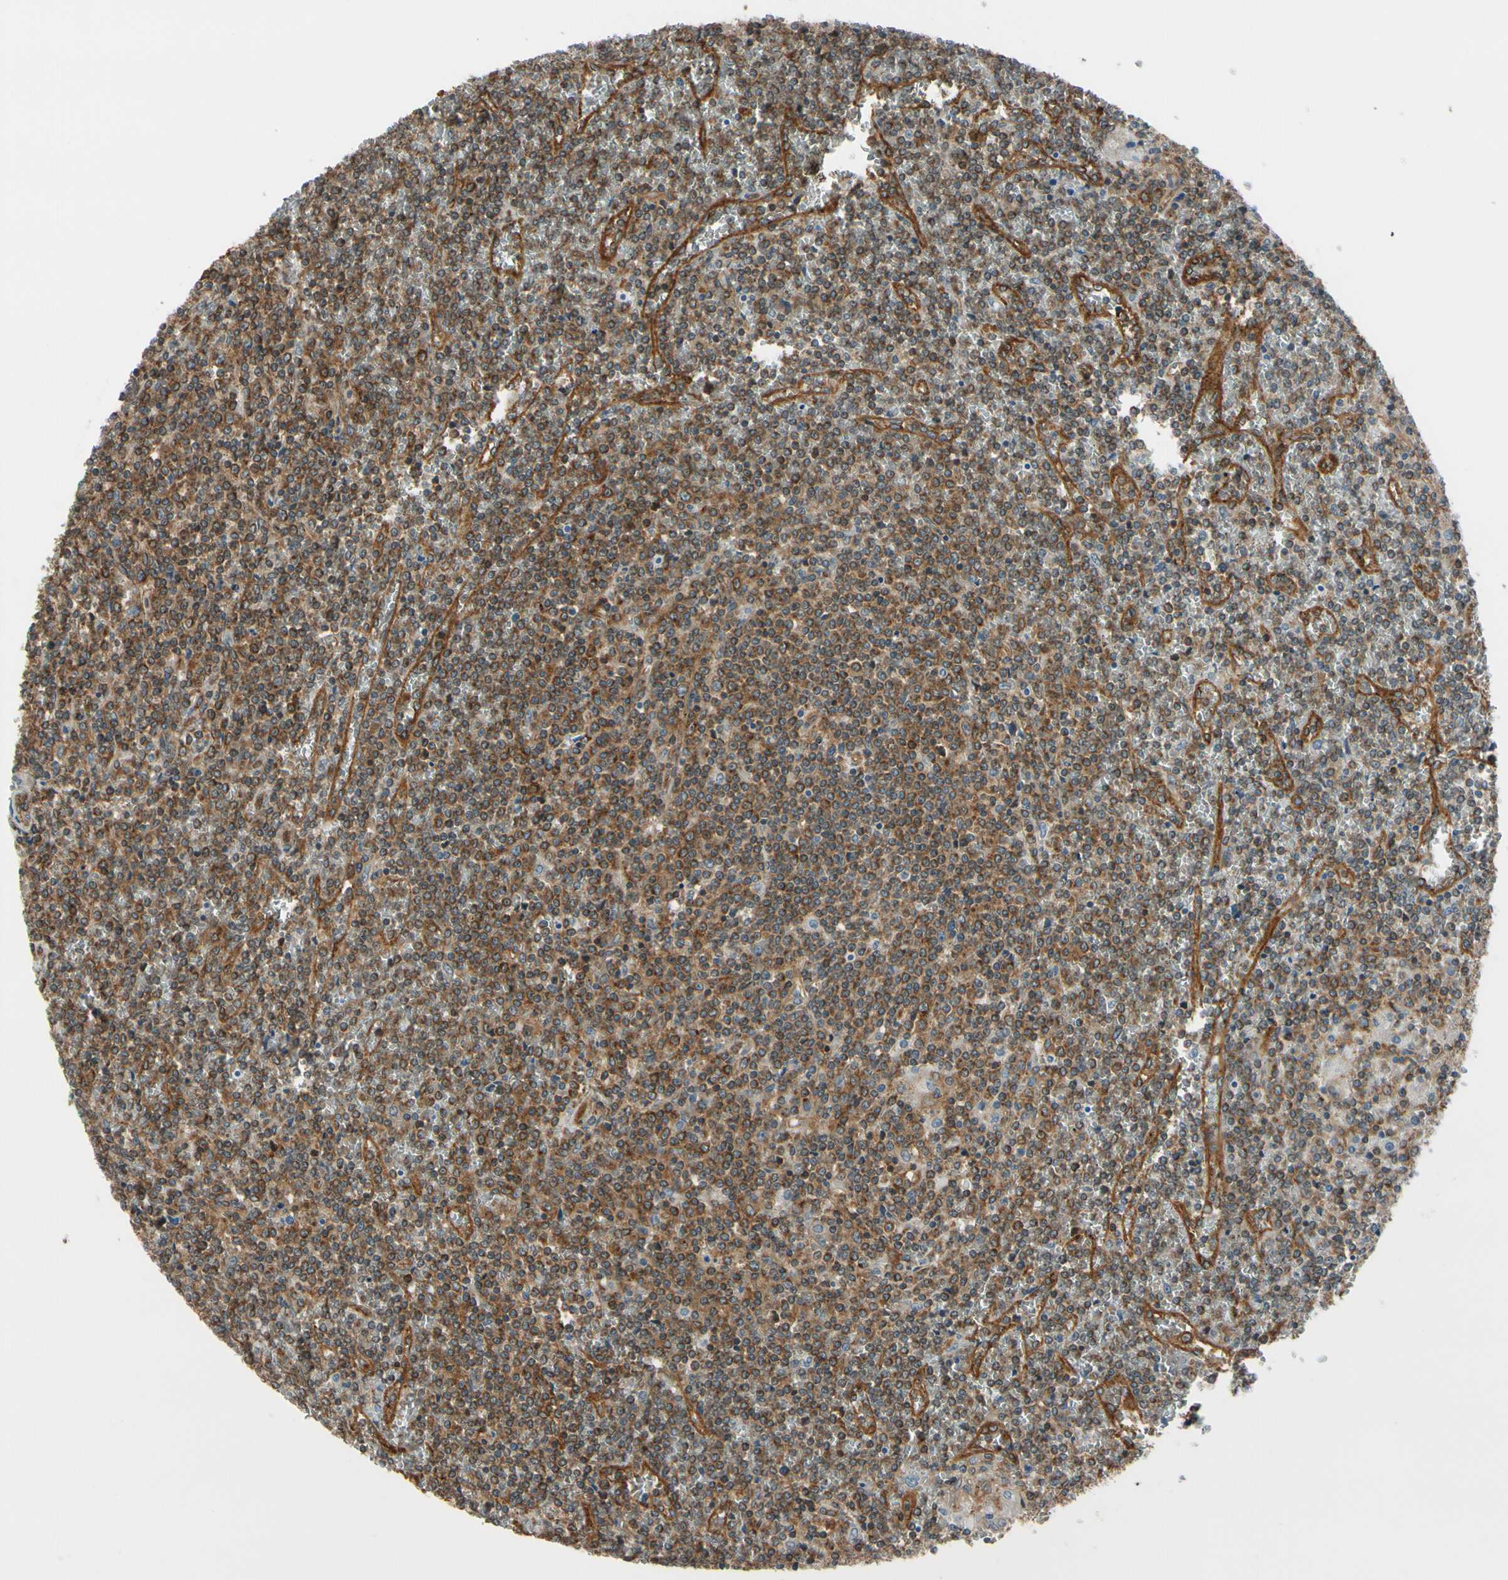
{"staining": {"intensity": "moderate", "quantity": "25%-75%", "location": "cytoplasmic/membranous"}, "tissue": "lymphoma", "cell_type": "Tumor cells", "image_type": "cancer", "snomed": [{"axis": "morphology", "description": "Malignant lymphoma, non-Hodgkin's type, Low grade"}, {"axis": "topography", "description": "Spleen"}], "caption": "DAB immunohistochemical staining of human low-grade malignant lymphoma, non-Hodgkin's type exhibits moderate cytoplasmic/membranous protein expression in approximately 25%-75% of tumor cells. (brown staining indicates protein expression, while blue staining denotes nuclei).", "gene": "EPS15", "patient": {"sex": "female", "age": 19}}